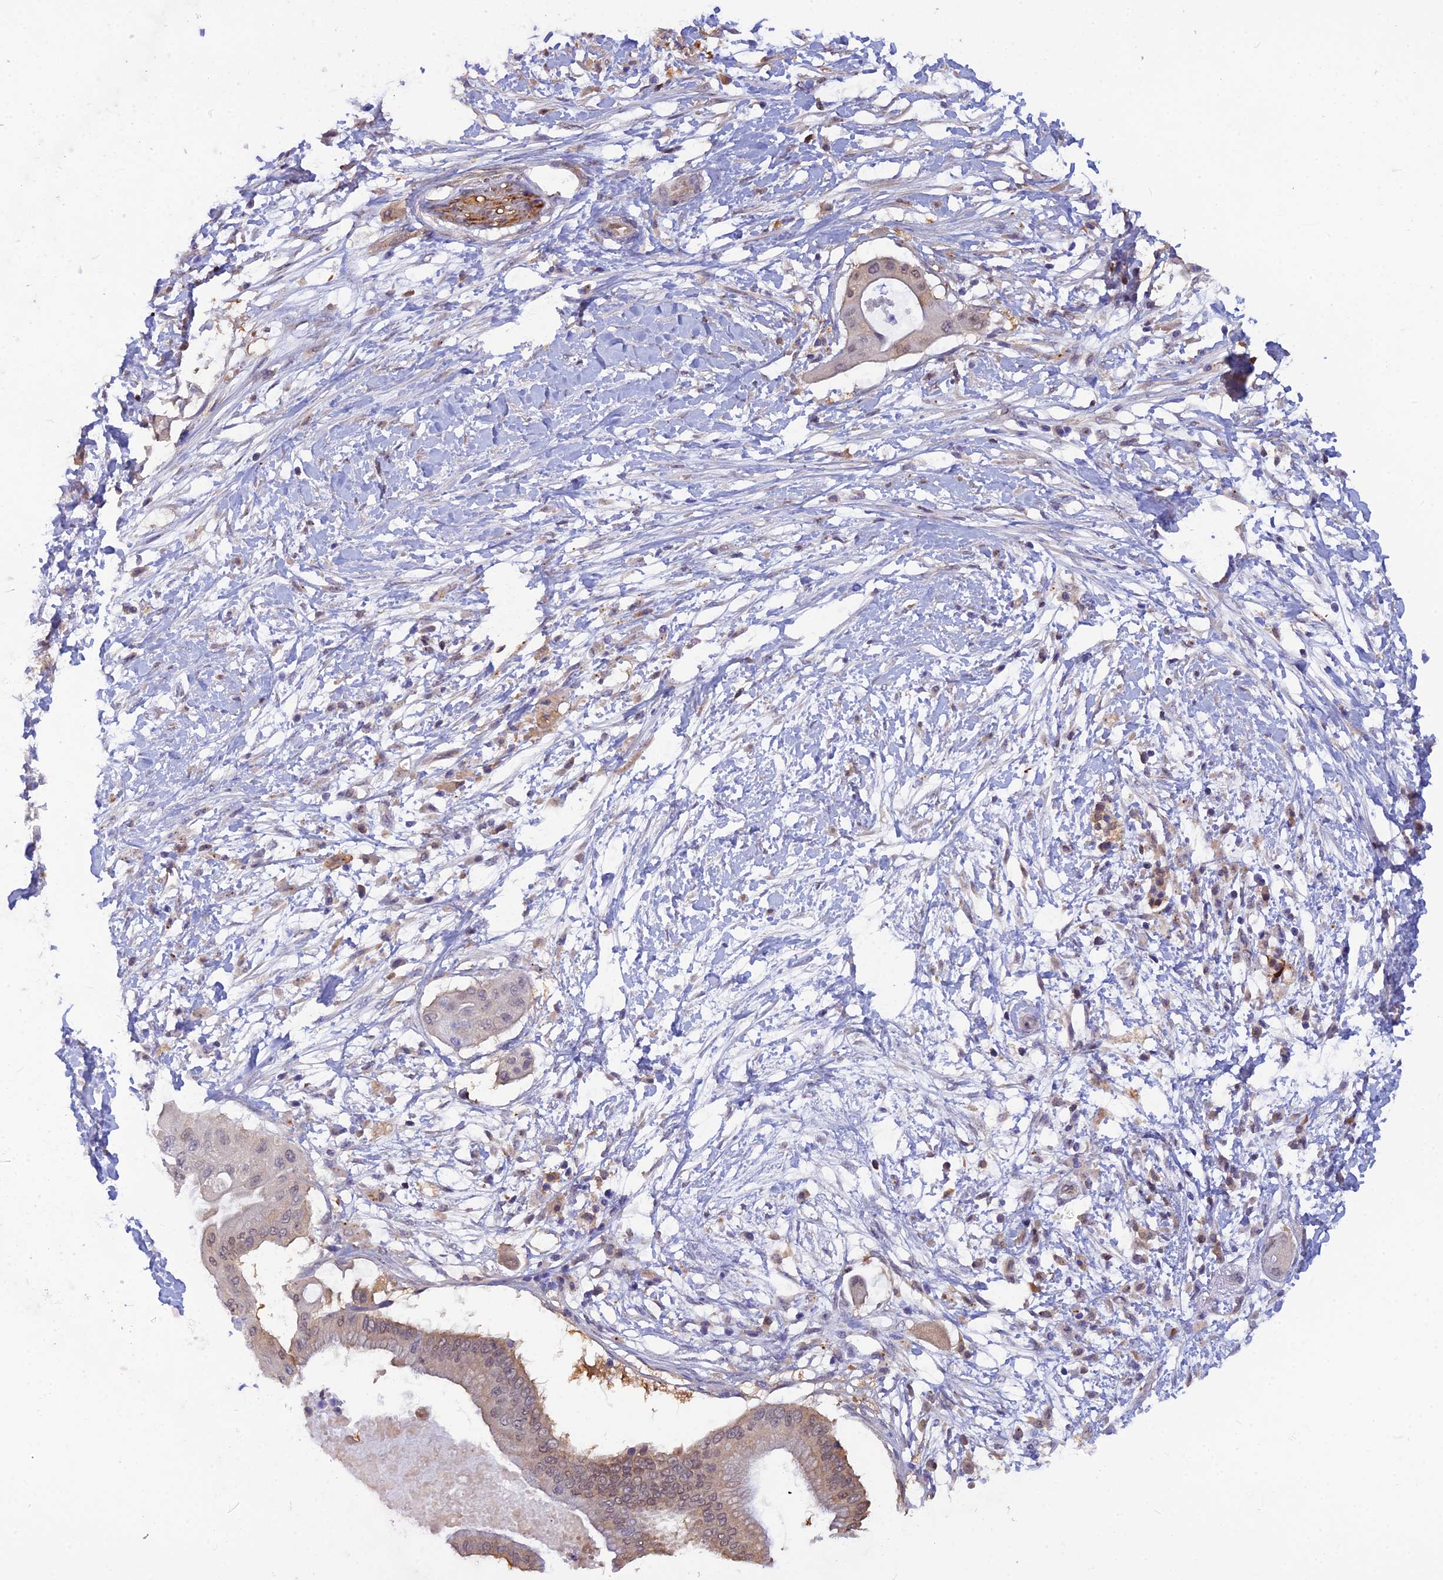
{"staining": {"intensity": "weak", "quantity": "25%-75%", "location": "nuclear"}, "tissue": "pancreatic cancer", "cell_type": "Tumor cells", "image_type": "cancer", "snomed": [{"axis": "morphology", "description": "Adenocarcinoma, NOS"}, {"axis": "topography", "description": "Pancreas"}], "caption": "An image of pancreatic cancer (adenocarcinoma) stained for a protein demonstrates weak nuclear brown staining in tumor cells.", "gene": "HINT1", "patient": {"sex": "male", "age": 68}}